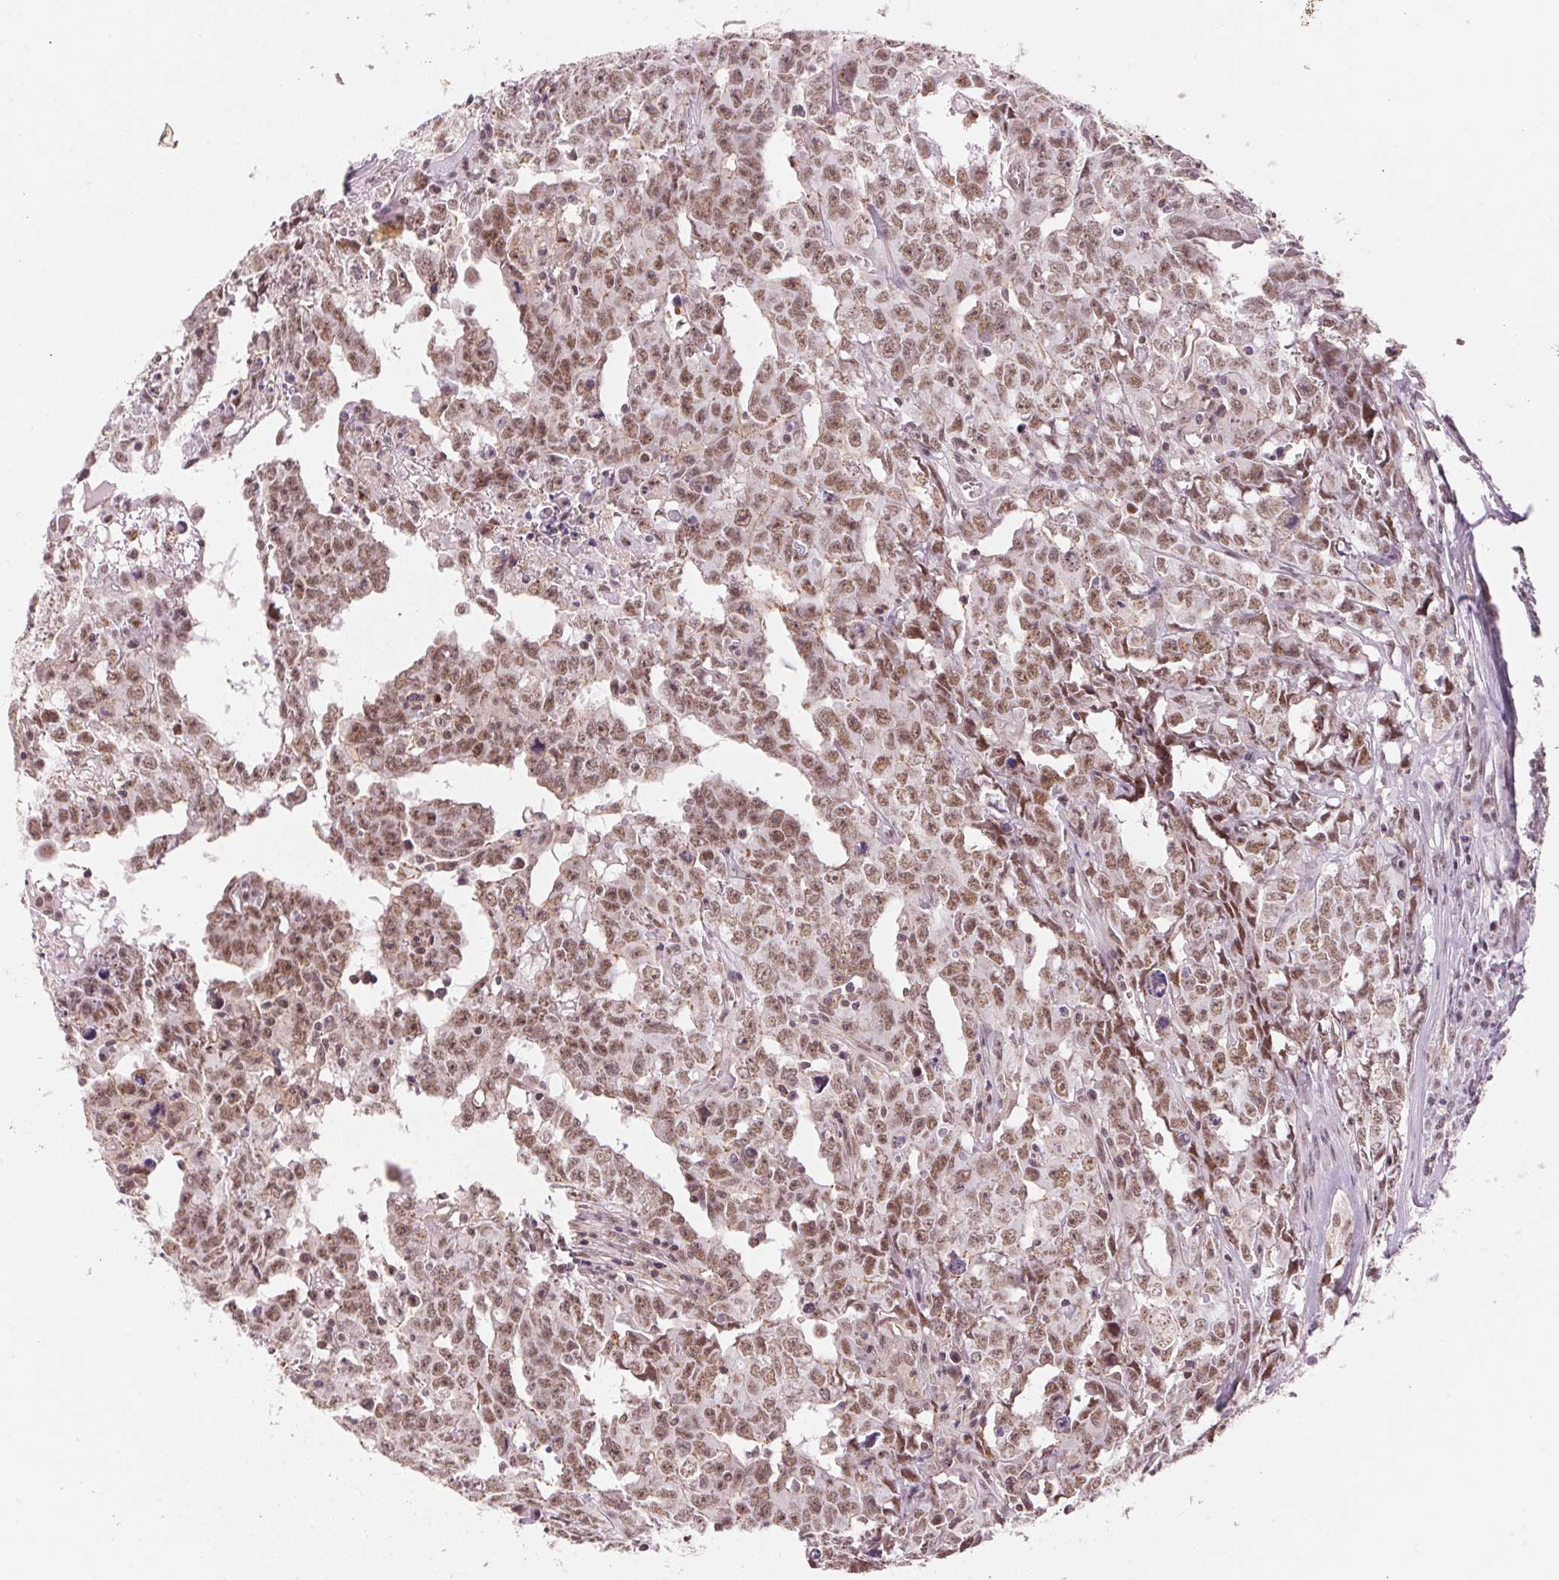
{"staining": {"intensity": "moderate", "quantity": ">75%", "location": "nuclear"}, "tissue": "testis cancer", "cell_type": "Tumor cells", "image_type": "cancer", "snomed": [{"axis": "morphology", "description": "Carcinoma, Embryonal, NOS"}, {"axis": "topography", "description": "Testis"}], "caption": "Testis cancer tissue reveals moderate nuclear positivity in about >75% of tumor cells, visualized by immunohistochemistry. The staining was performed using DAB to visualize the protein expression in brown, while the nuclei were stained in blue with hematoxylin (Magnification: 20x).", "gene": "HNRNPDL", "patient": {"sex": "male", "age": 22}}